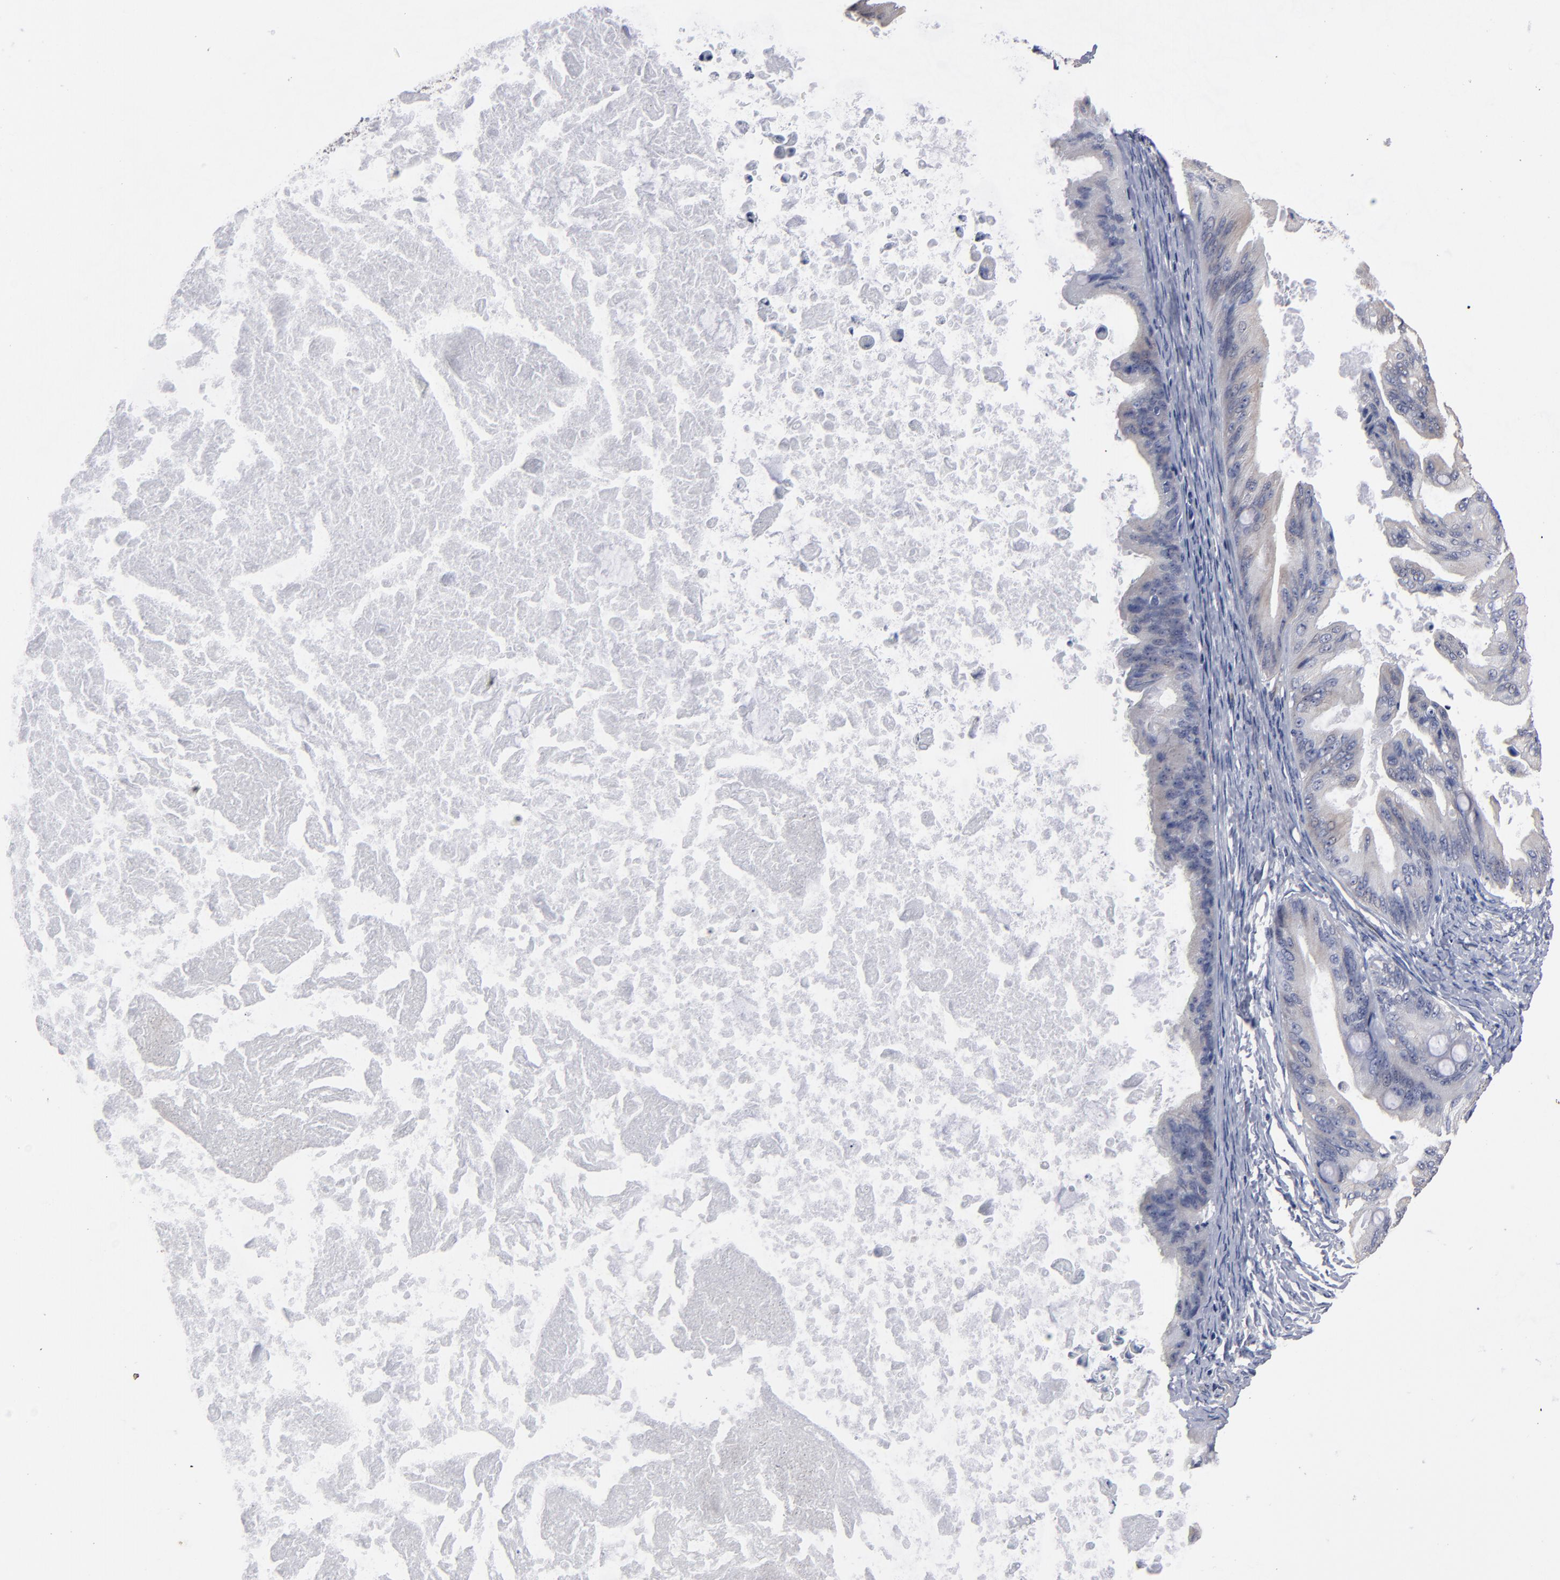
{"staining": {"intensity": "weak", "quantity": "<25%", "location": "cytoplasmic/membranous"}, "tissue": "ovarian cancer", "cell_type": "Tumor cells", "image_type": "cancer", "snomed": [{"axis": "morphology", "description": "Cystadenocarcinoma, mucinous, NOS"}, {"axis": "topography", "description": "Ovary"}], "caption": "Tumor cells are negative for brown protein staining in ovarian mucinous cystadenocarcinoma.", "gene": "ZNF175", "patient": {"sex": "female", "age": 37}}